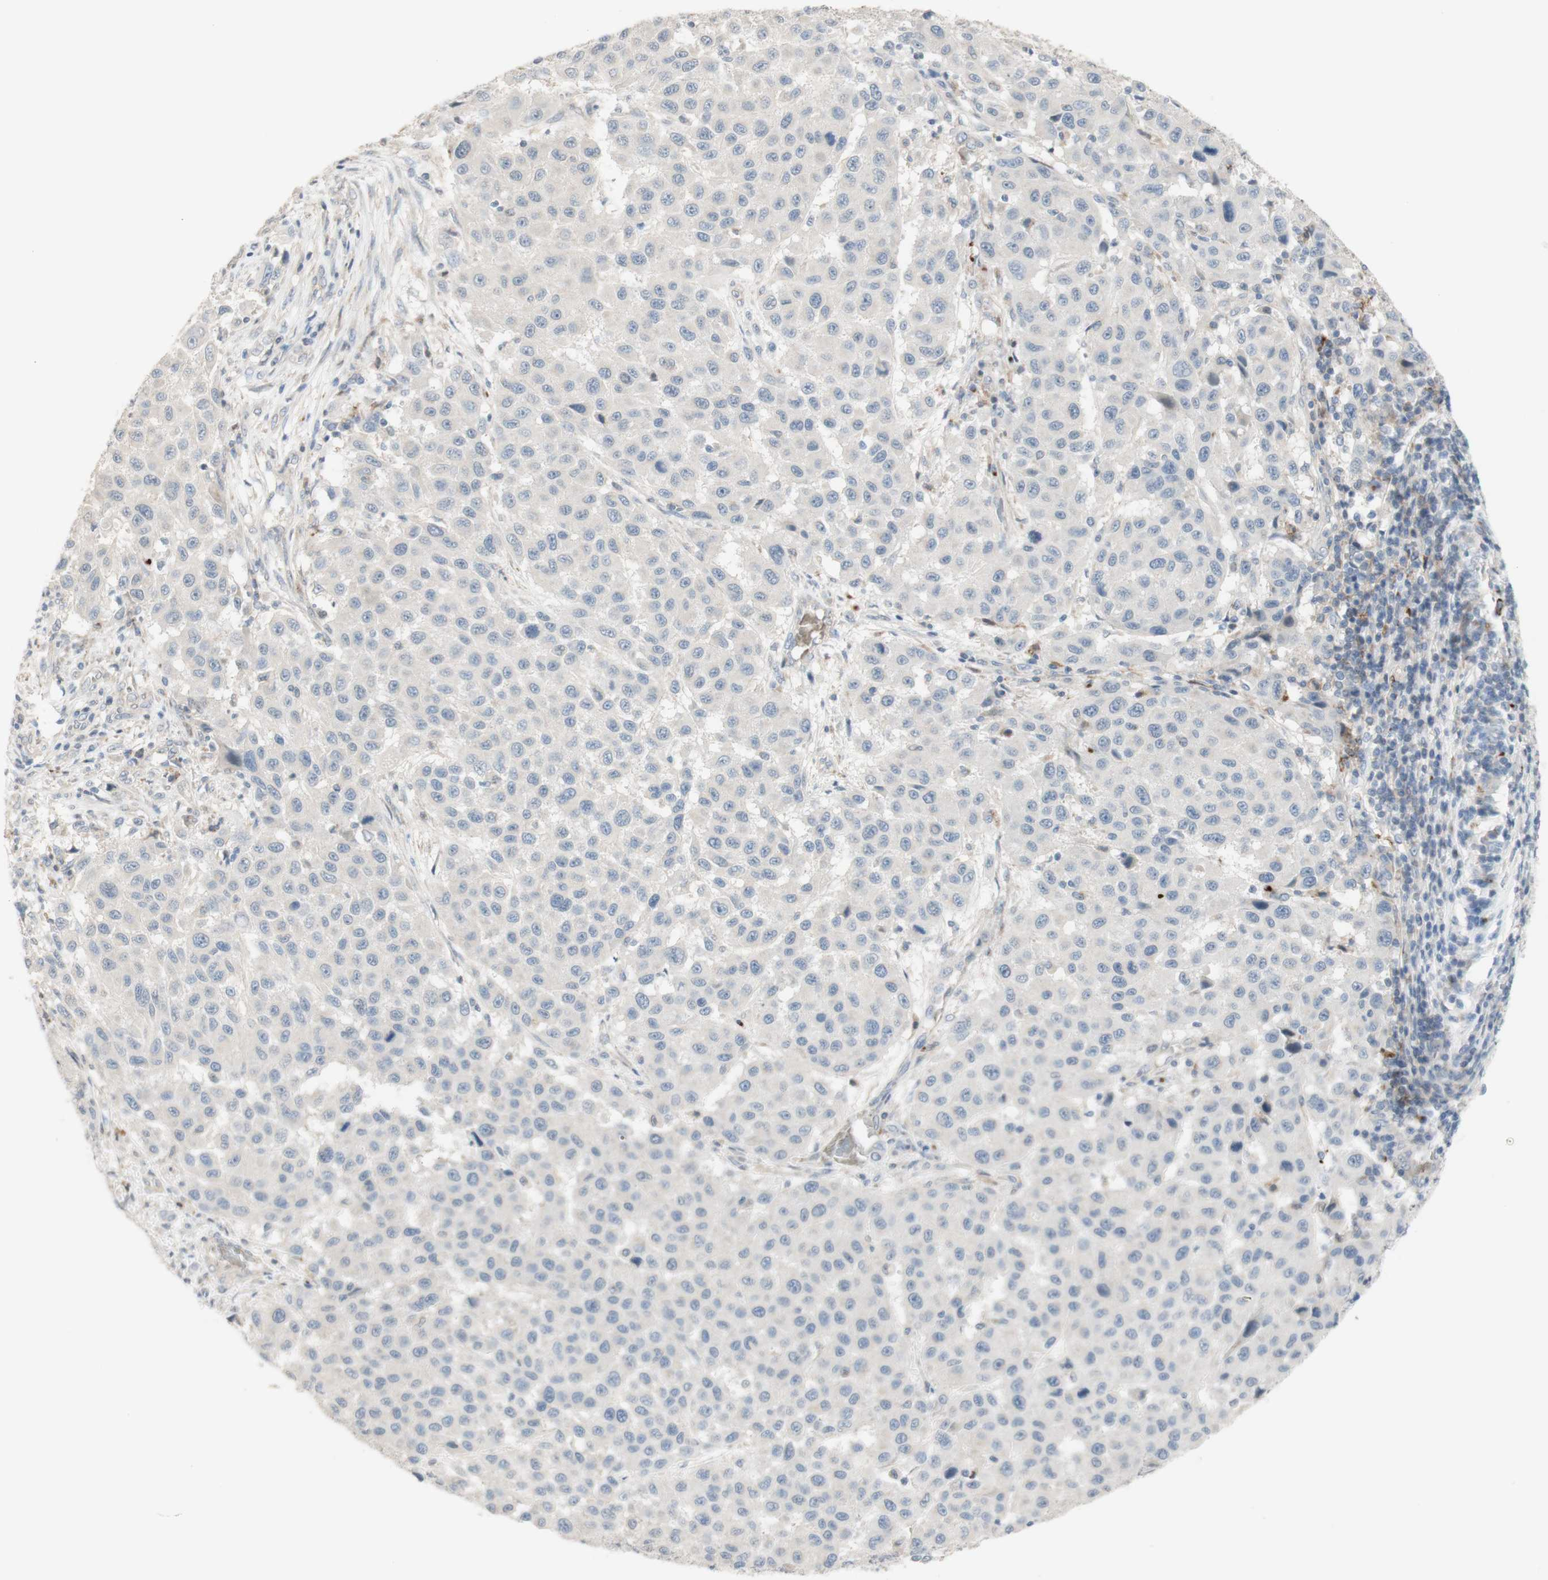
{"staining": {"intensity": "negative", "quantity": "none", "location": "none"}, "tissue": "melanoma", "cell_type": "Tumor cells", "image_type": "cancer", "snomed": [{"axis": "morphology", "description": "Malignant melanoma, Metastatic site"}, {"axis": "topography", "description": "Lymph node"}], "caption": "DAB (3,3'-diaminobenzidine) immunohistochemical staining of malignant melanoma (metastatic site) demonstrates no significant positivity in tumor cells.", "gene": "MANEA", "patient": {"sex": "male", "age": 61}}